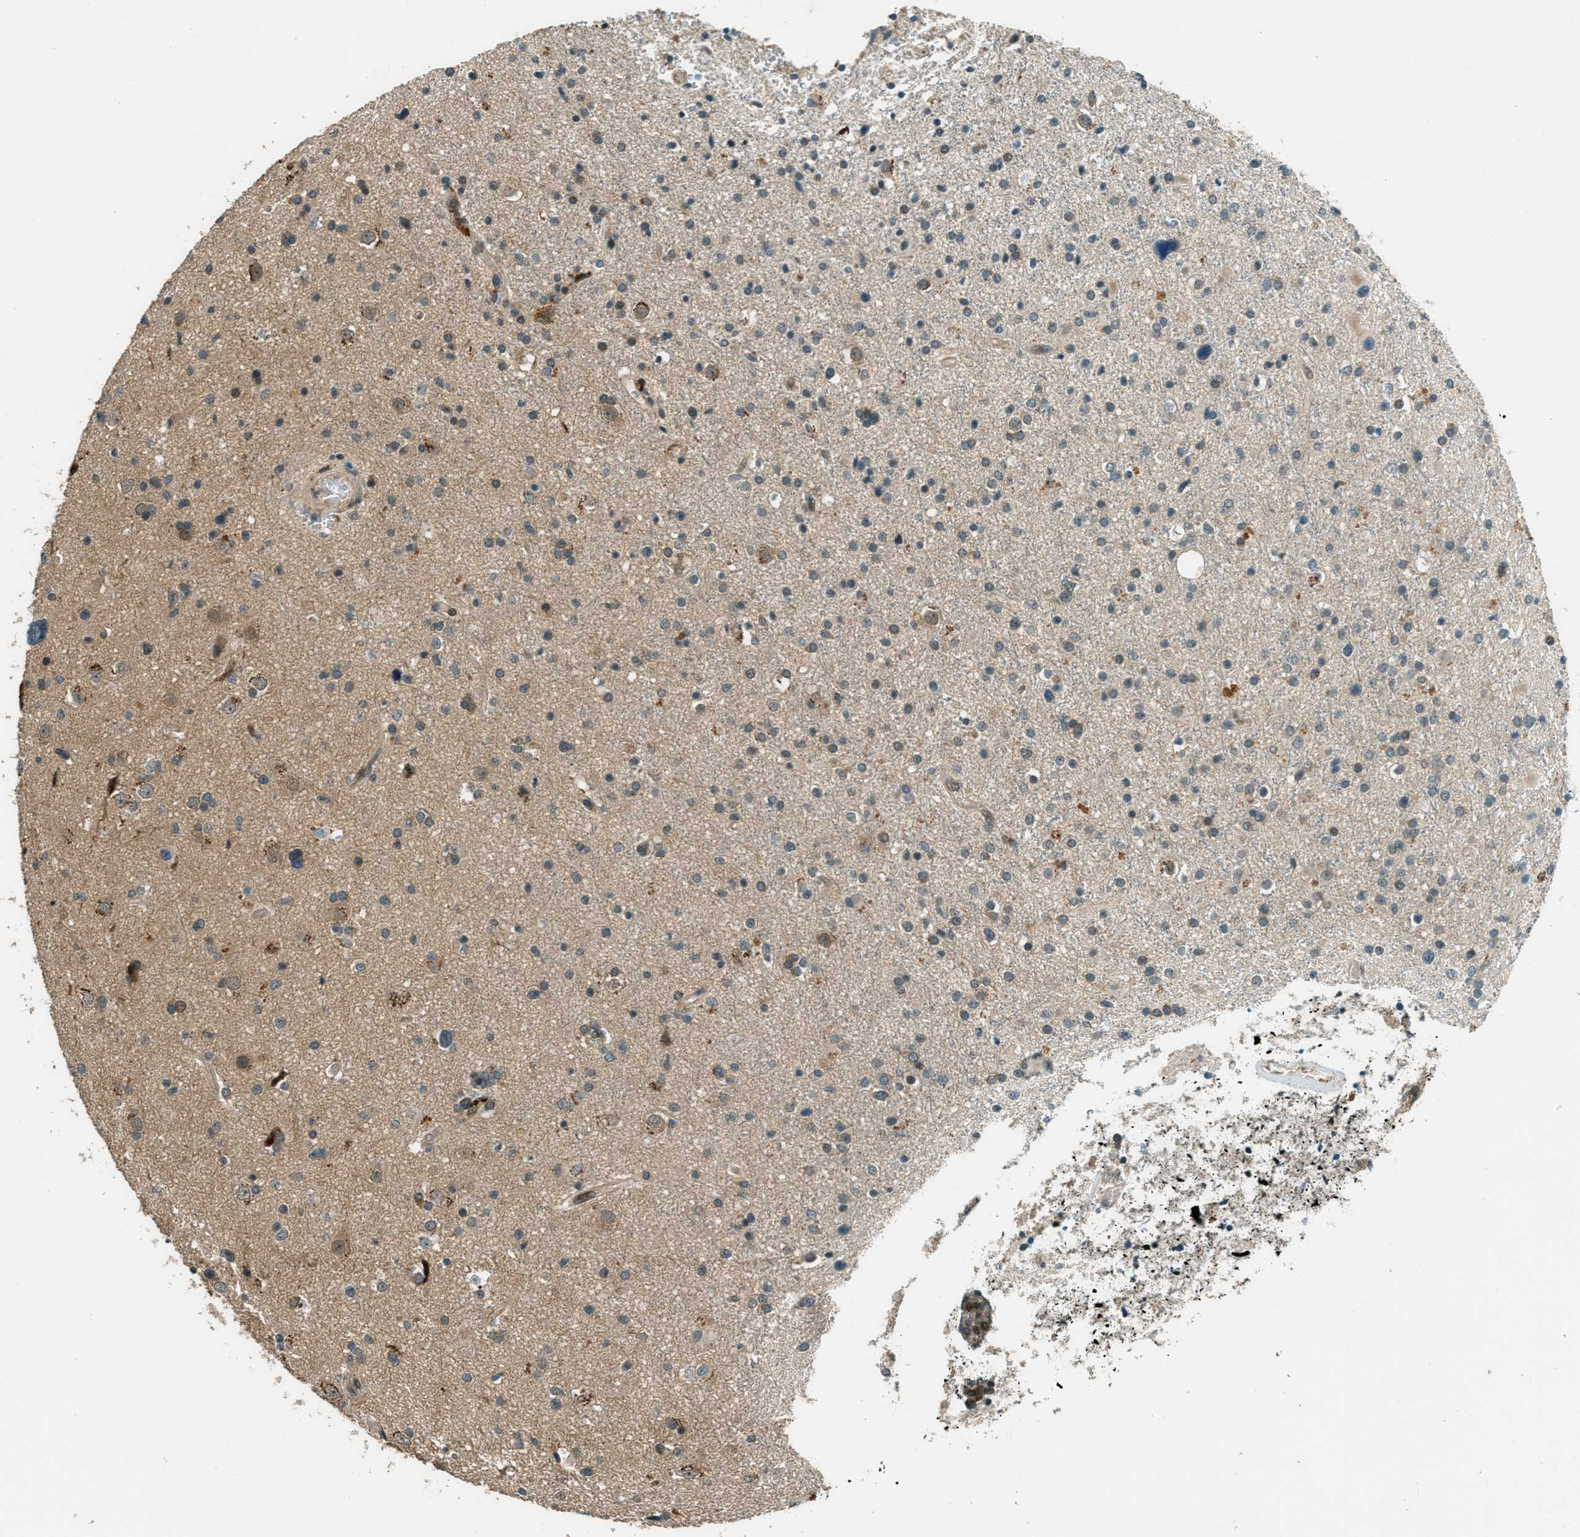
{"staining": {"intensity": "weak", "quantity": "25%-75%", "location": "cytoplasmic/membranous"}, "tissue": "glioma", "cell_type": "Tumor cells", "image_type": "cancer", "snomed": [{"axis": "morphology", "description": "Glioma, malignant, High grade"}, {"axis": "topography", "description": "Brain"}], "caption": "IHC image of neoplastic tissue: human glioma stained using immunohistochemistry (IHC) displays low levels of weak protein expression localized specifically in the cytoplasmic/membranous of tumor cells, appearing as a cytoplasmic/membranous brown color.", "gene": "PTPN23", "patient": {"sex": "male", "age": 33}}